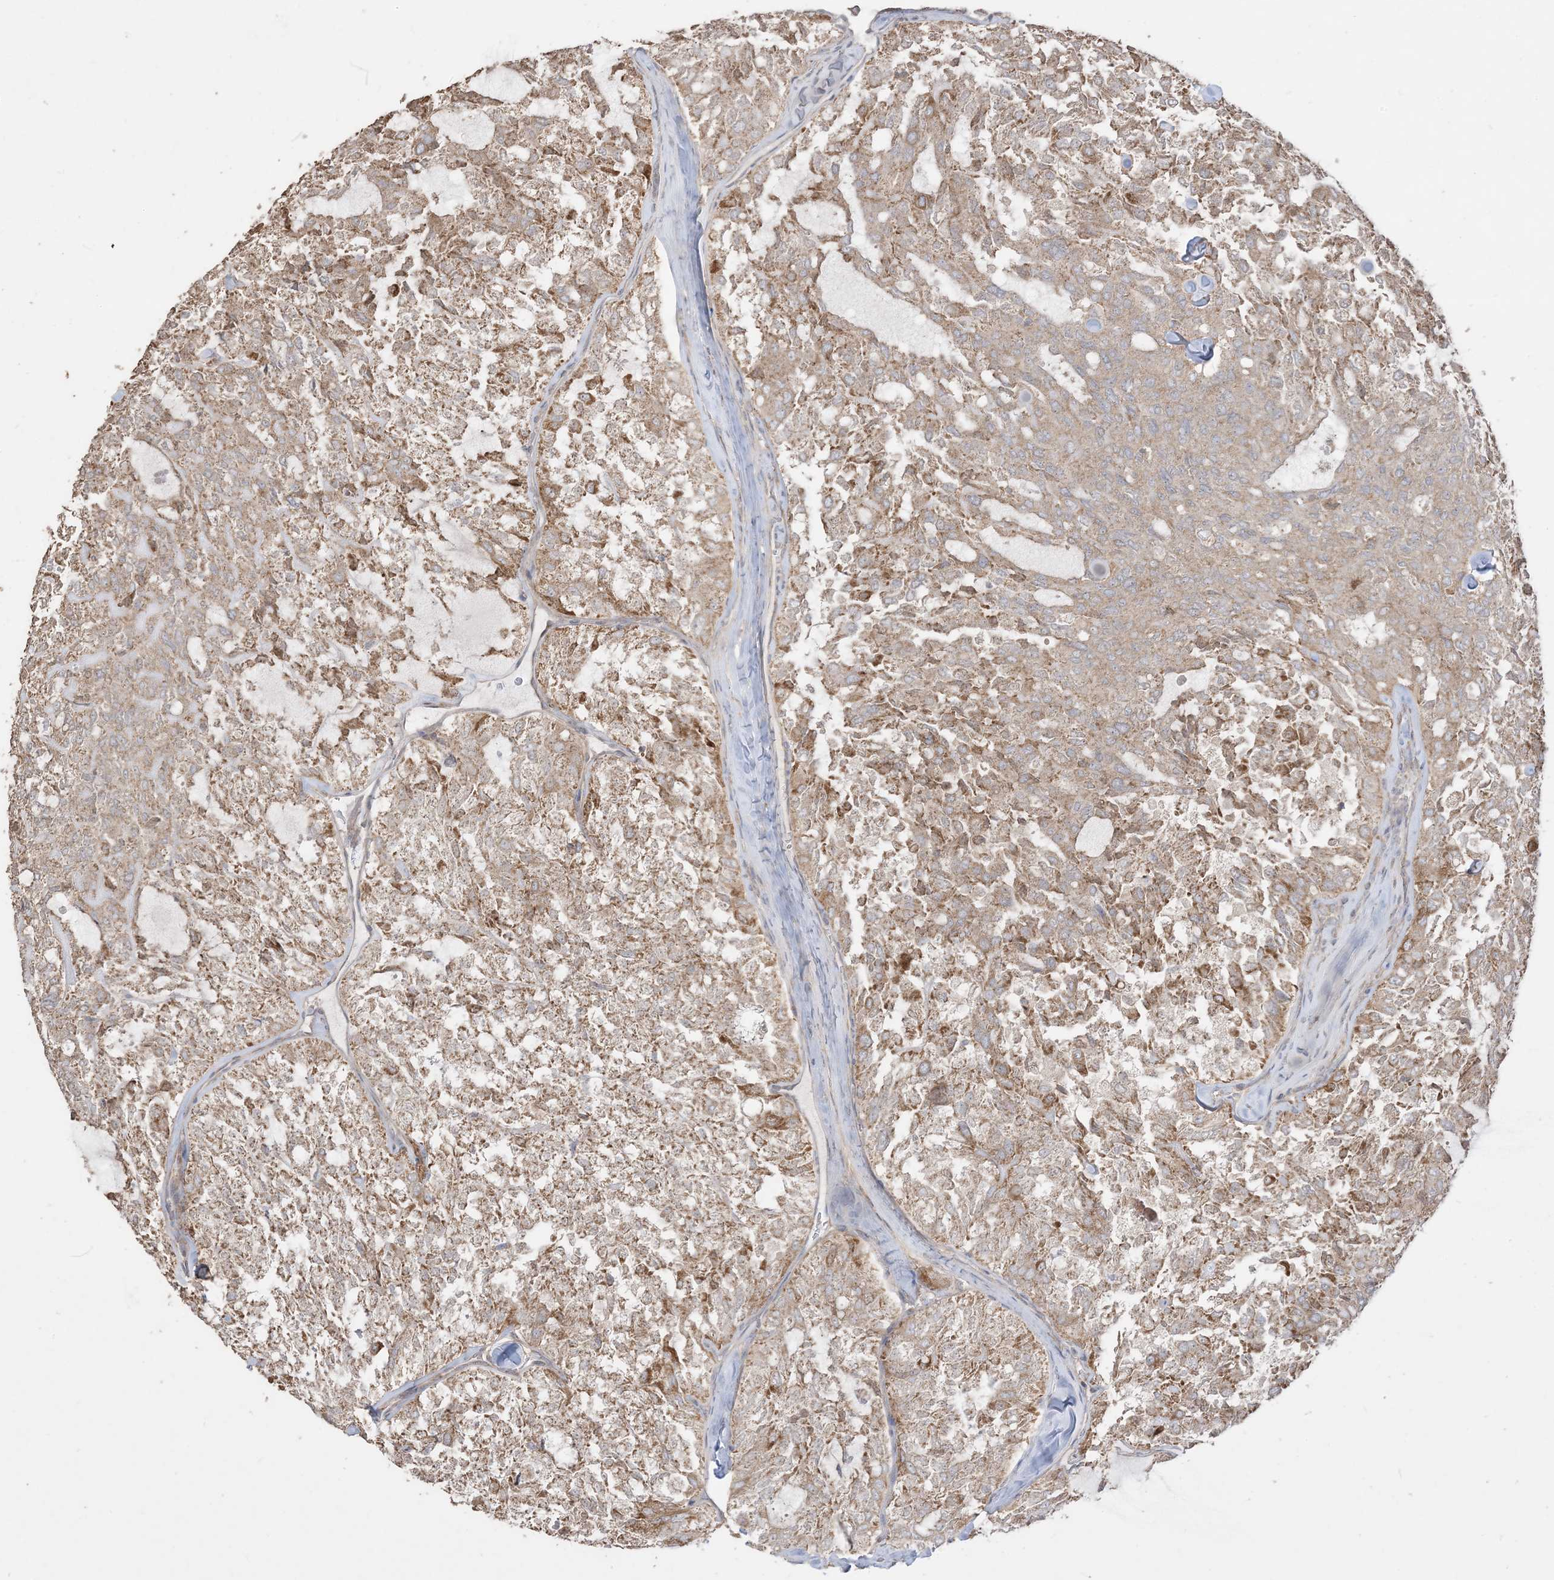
{"staining": {"intensity": "strong", "quantity": ">75%", "location": "cytoplasmic/membranous"}, "tissue": "thyroid cancer", "cell_type": "Tumor cells", "image_type": "cancer", "snomed": [{"axis": "morphology", "description": "Follicular adenoma carcinoma, NOS"}, {"axis": "topography", "description": "Thyroid gland"}], "caption": "Immunohistochemical staining of thyroid follicular adenoma carcinoma exhibits high levels of strong cytoplasmic/membranous staining in approximately >75% of tumor cells.", "gene": "SIRT3", "patient": {"sex": "male", "age": 75}}